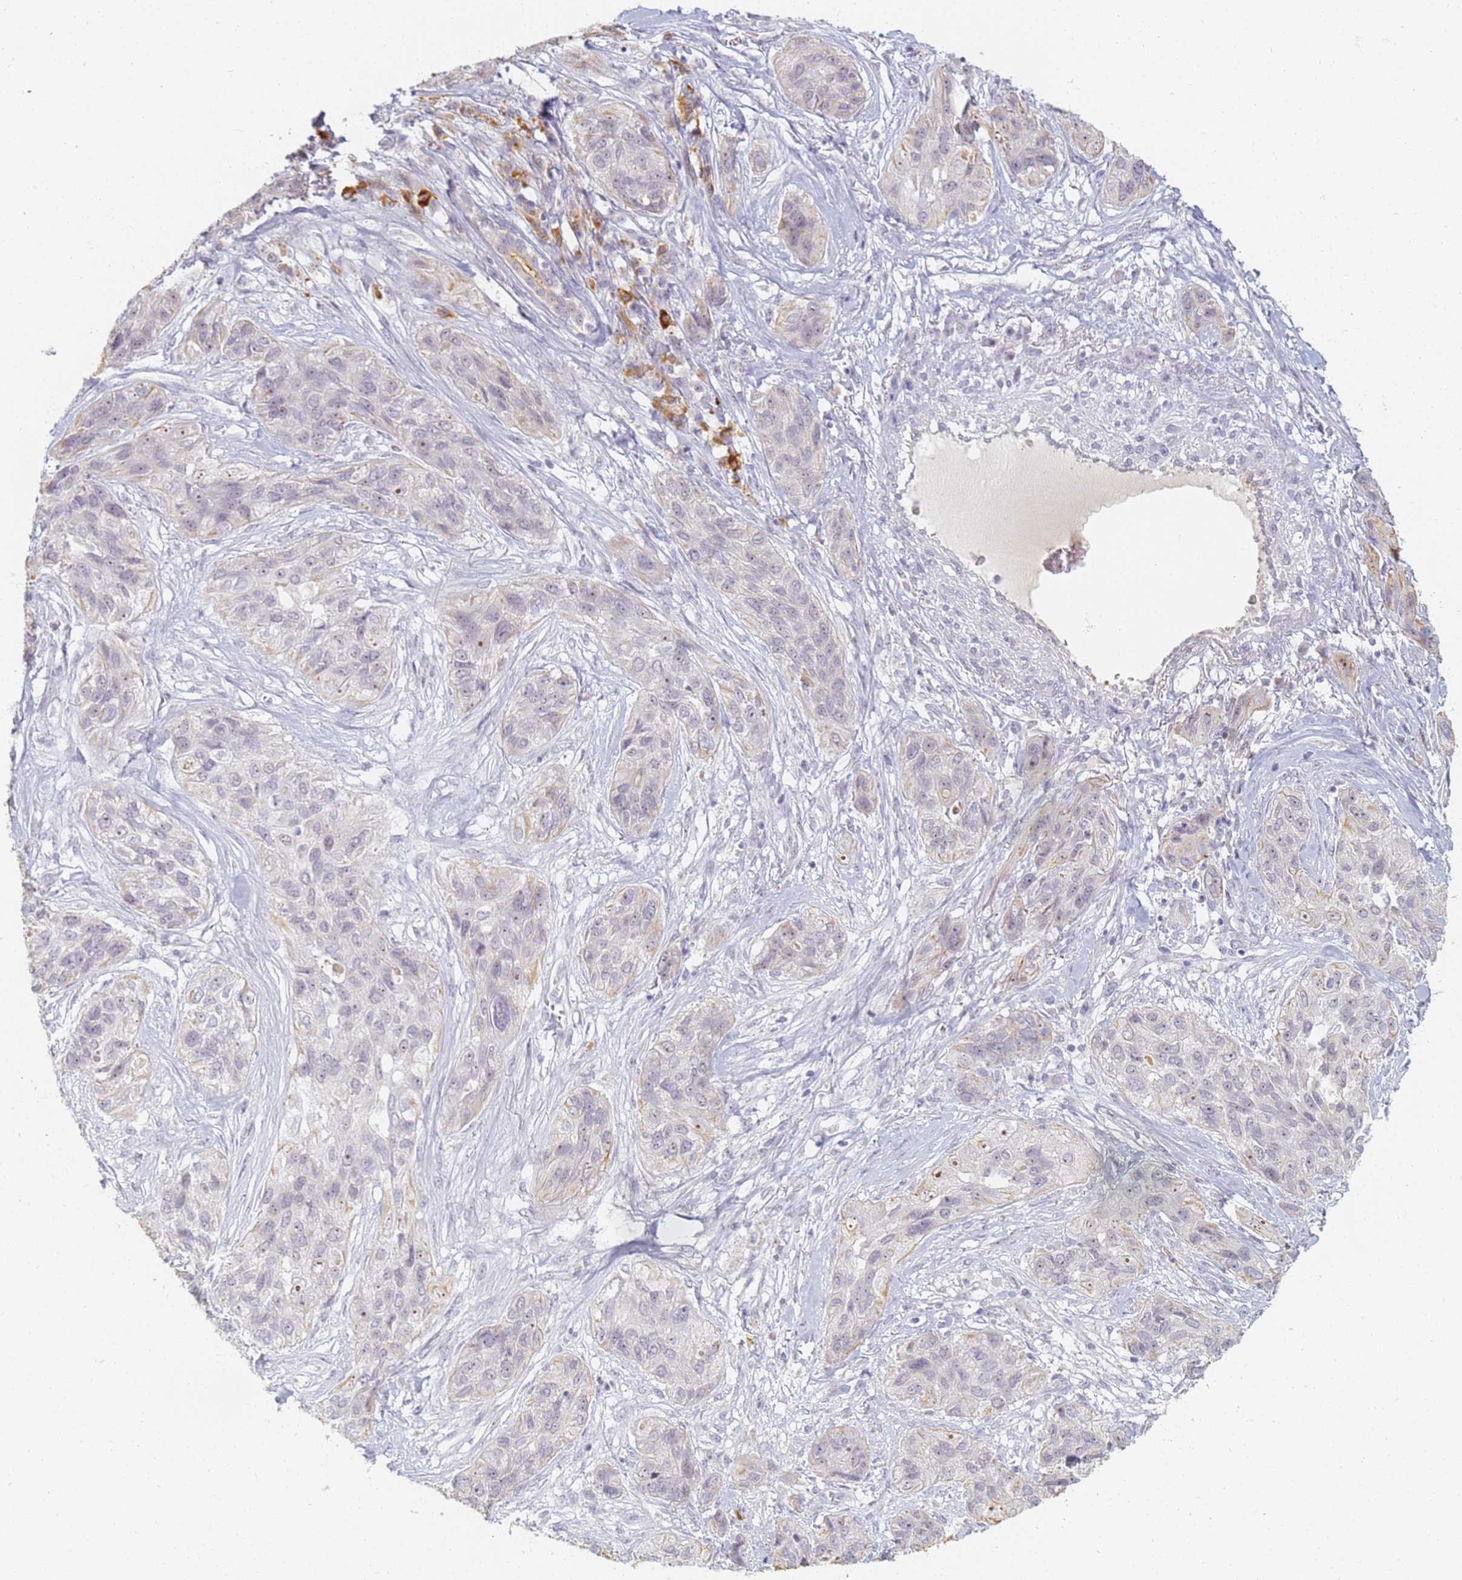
{"staining": {"intensity": "negative", "quantity": "none", "location": "none"}, "tissue": "lung cancer", "cell_type": "Tumor cells", "image_type": "cancer", "snomed": [{"axis": "morphology", "description": "Squamous cell carcinoma, NOS"}, {"axis": "topography", "description": "Lung"}], "caption": "The photomicrograph exhibits no staining of tumor cells in lung cancer (squamous cell carcinoma). Nuclei are stained in blue.", "gene": "SLC38A9", "patient": {"sex": "female", "age": 70}}